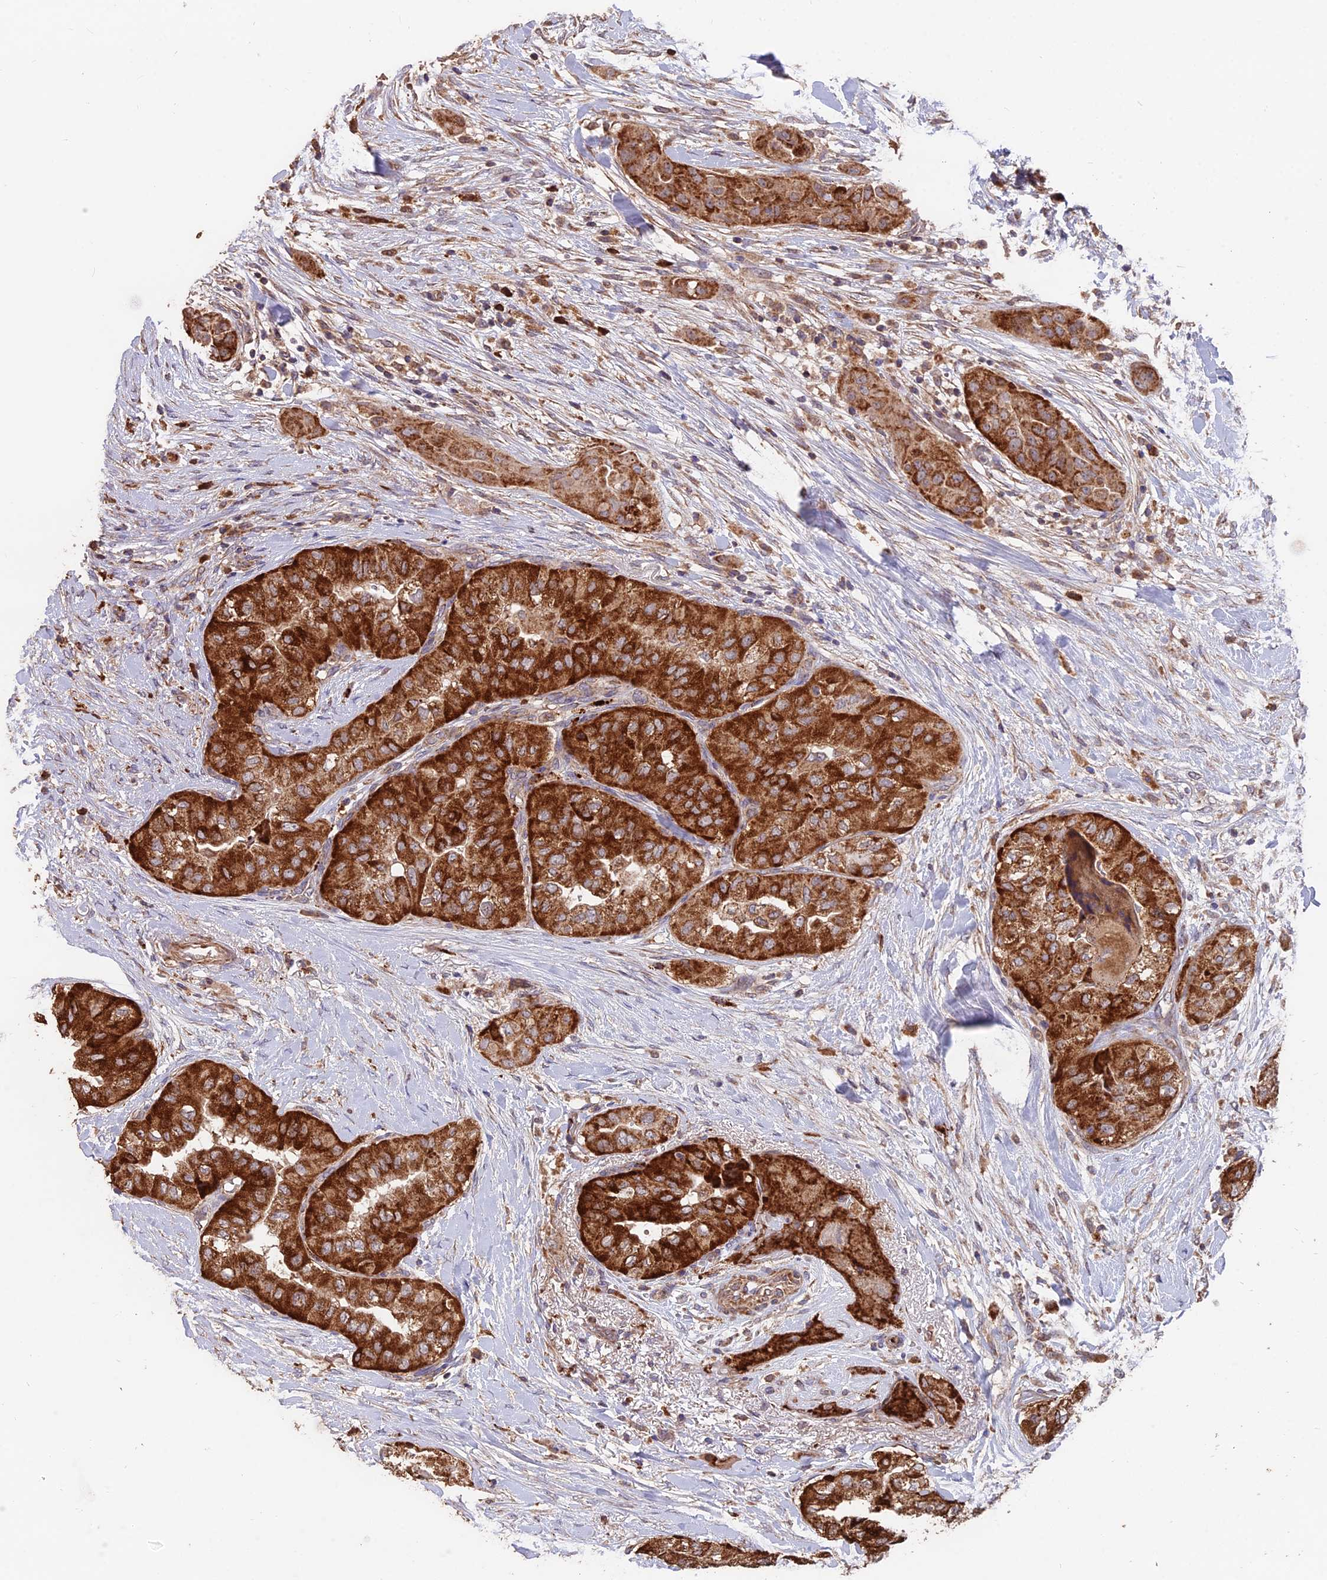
{"staining": {"intensity": "strong", "quantity": ">75%", "location": "cytoplasmic/membranous"}, "tissue": "head and neck cancer", "cell_type": "Tumor cells", "image_type": "cancer", "snomed": [{"axis": "morphology", "description": "Adenocarcinoma, NOS"}, {"axis": "topography", "description": "Head-Neck"}], "caption": "Approximately >75% of tumor cells in human head and neck cancer (adenocarcinoma) exhibit strong cytoplasmic/membranous protein expression as visualized by brown immunohistochemical staining.", "gene": "IFT22", "patient": {"sex": "male", "age": 66}}